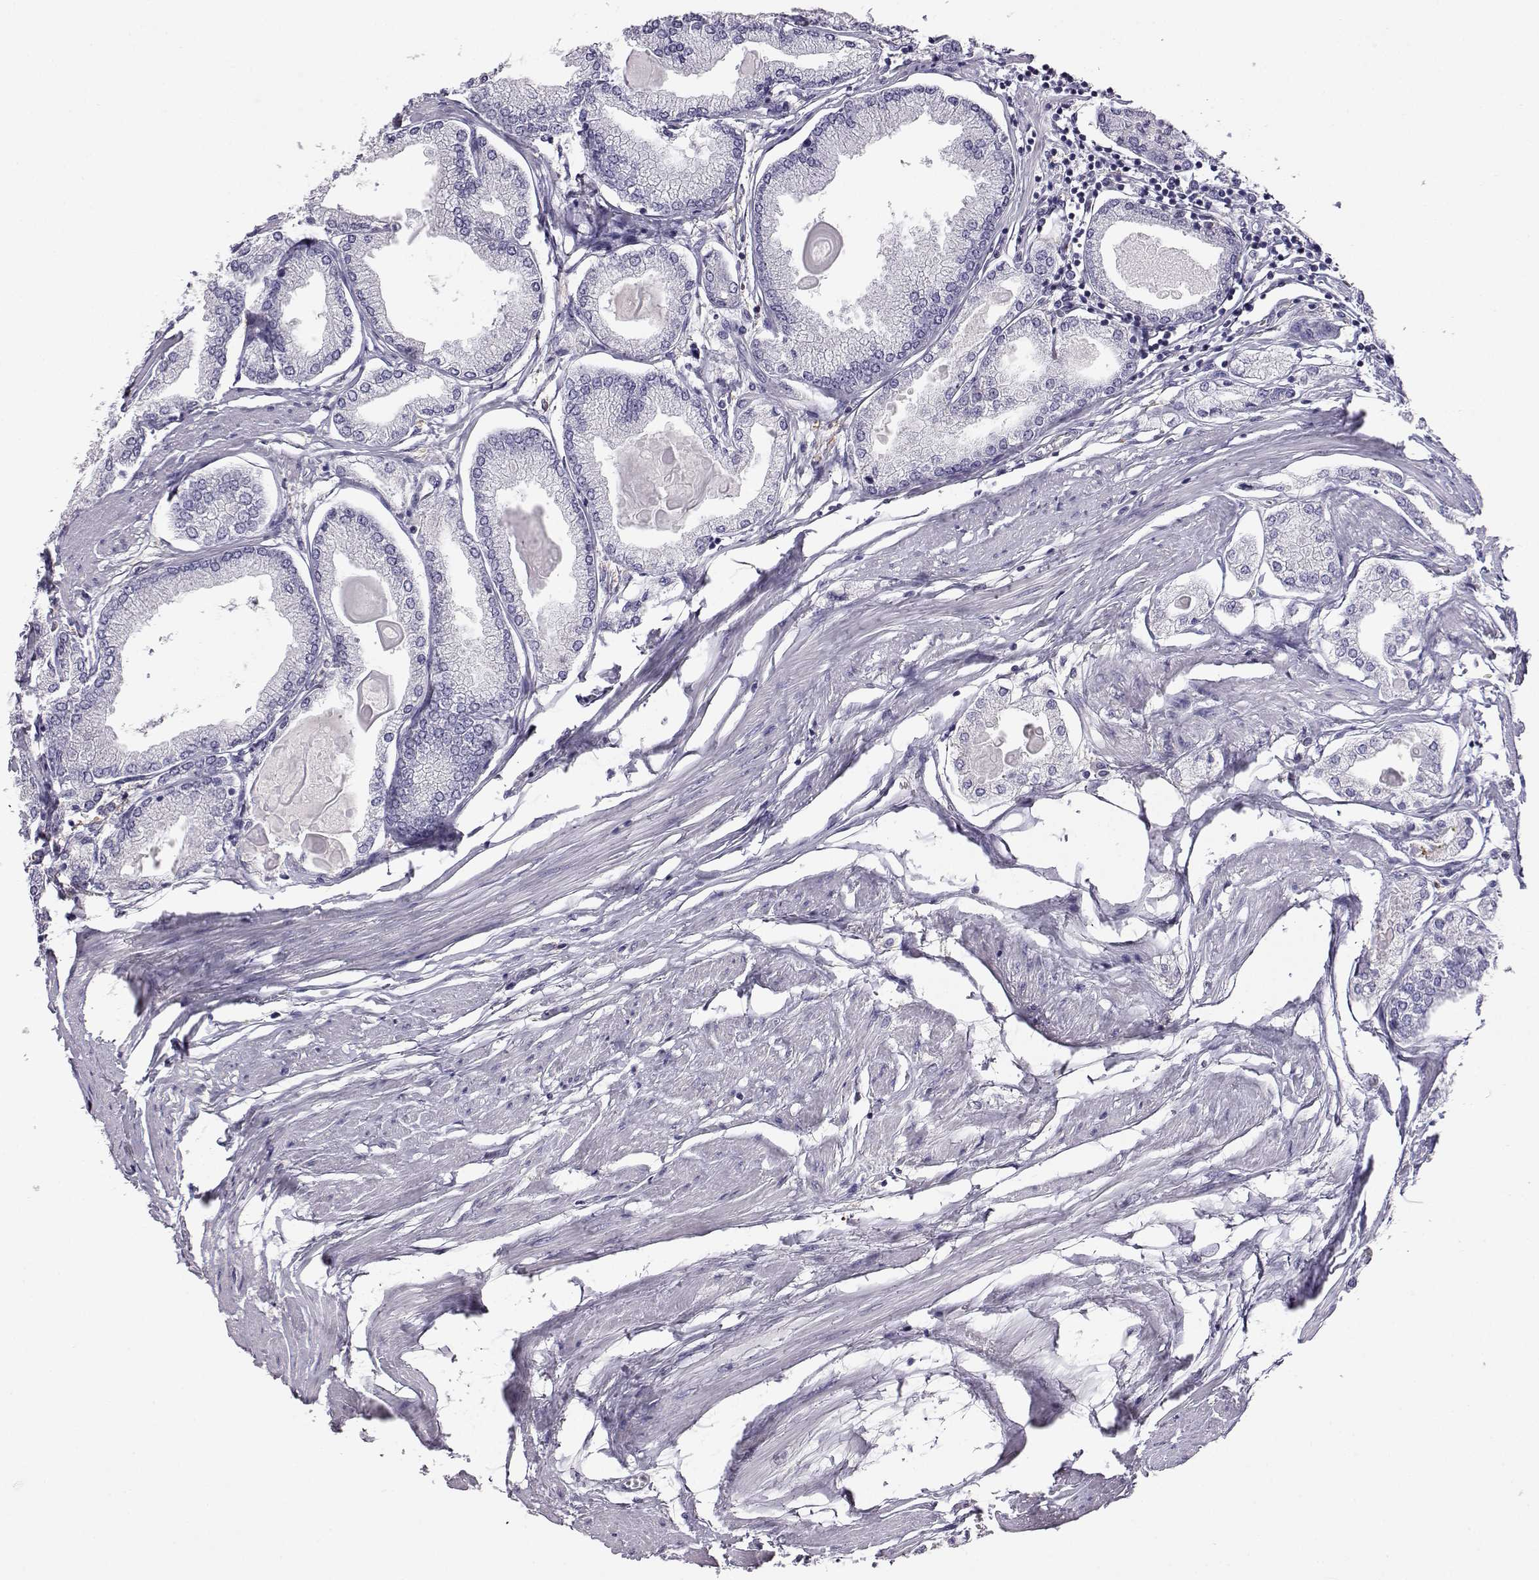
{"staining": {"intensity": "negative", "quantity": "none", "location": "none"}, "tissue": "prostate cancer", "cell_type": "Tumor cells", "image_type": "cancer", "snomed": [{"axis": "morphology", "description": "Adenocarcinoma, High grade"}, {"axis": "topography", "description": "Prostate"}], "caption": "A high-resolution image shows immunohistochemistry staining of high-grade adenocarcinoma (prostate), which displays no significant expression in tumor cells.", "gene": "AKR1B1", "patient": {"sex": "male", "age": 68}}